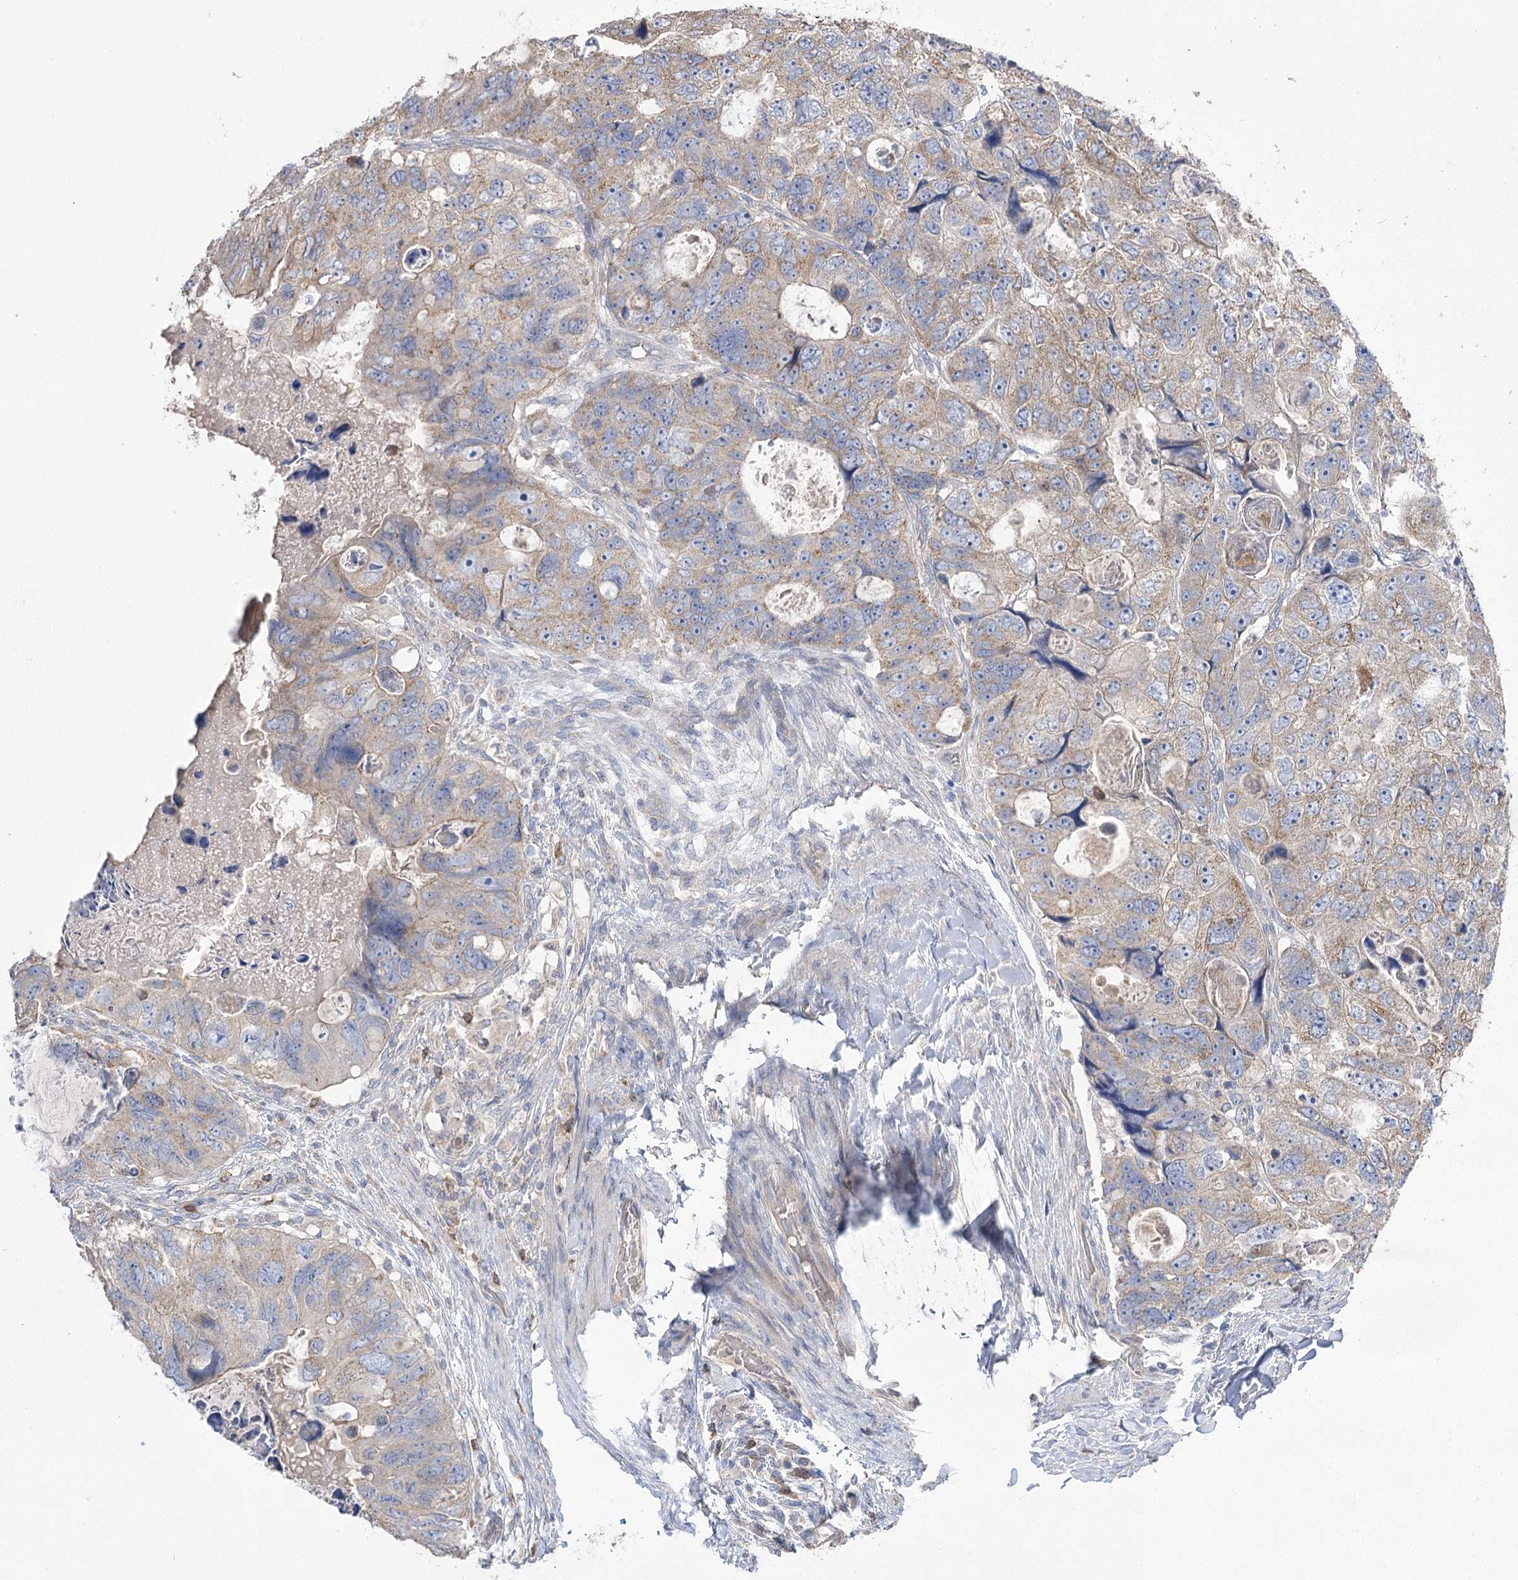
{"staining": {"intensity": "weak", "quantity": ">75%", "location": "cytoplasmic/membranous"}, "tissue": "colorectal cancer", "cell_type": "Tumor cells", "image_type": "cancer", "snomed": [{"axis": "morphology", "description": "Adenocarcinoma, NOS"}, {"axis": "topography", "description": "Rectum"}], "caption": "Immunohistochemical staining of colorectal cancer (adenocarcinoma) displays weak cytoplasmic/membranous protein positivity in about >75% of tumor cells.", "gene": "AURKC", "patient": {"sex": "male", "age": 59}}